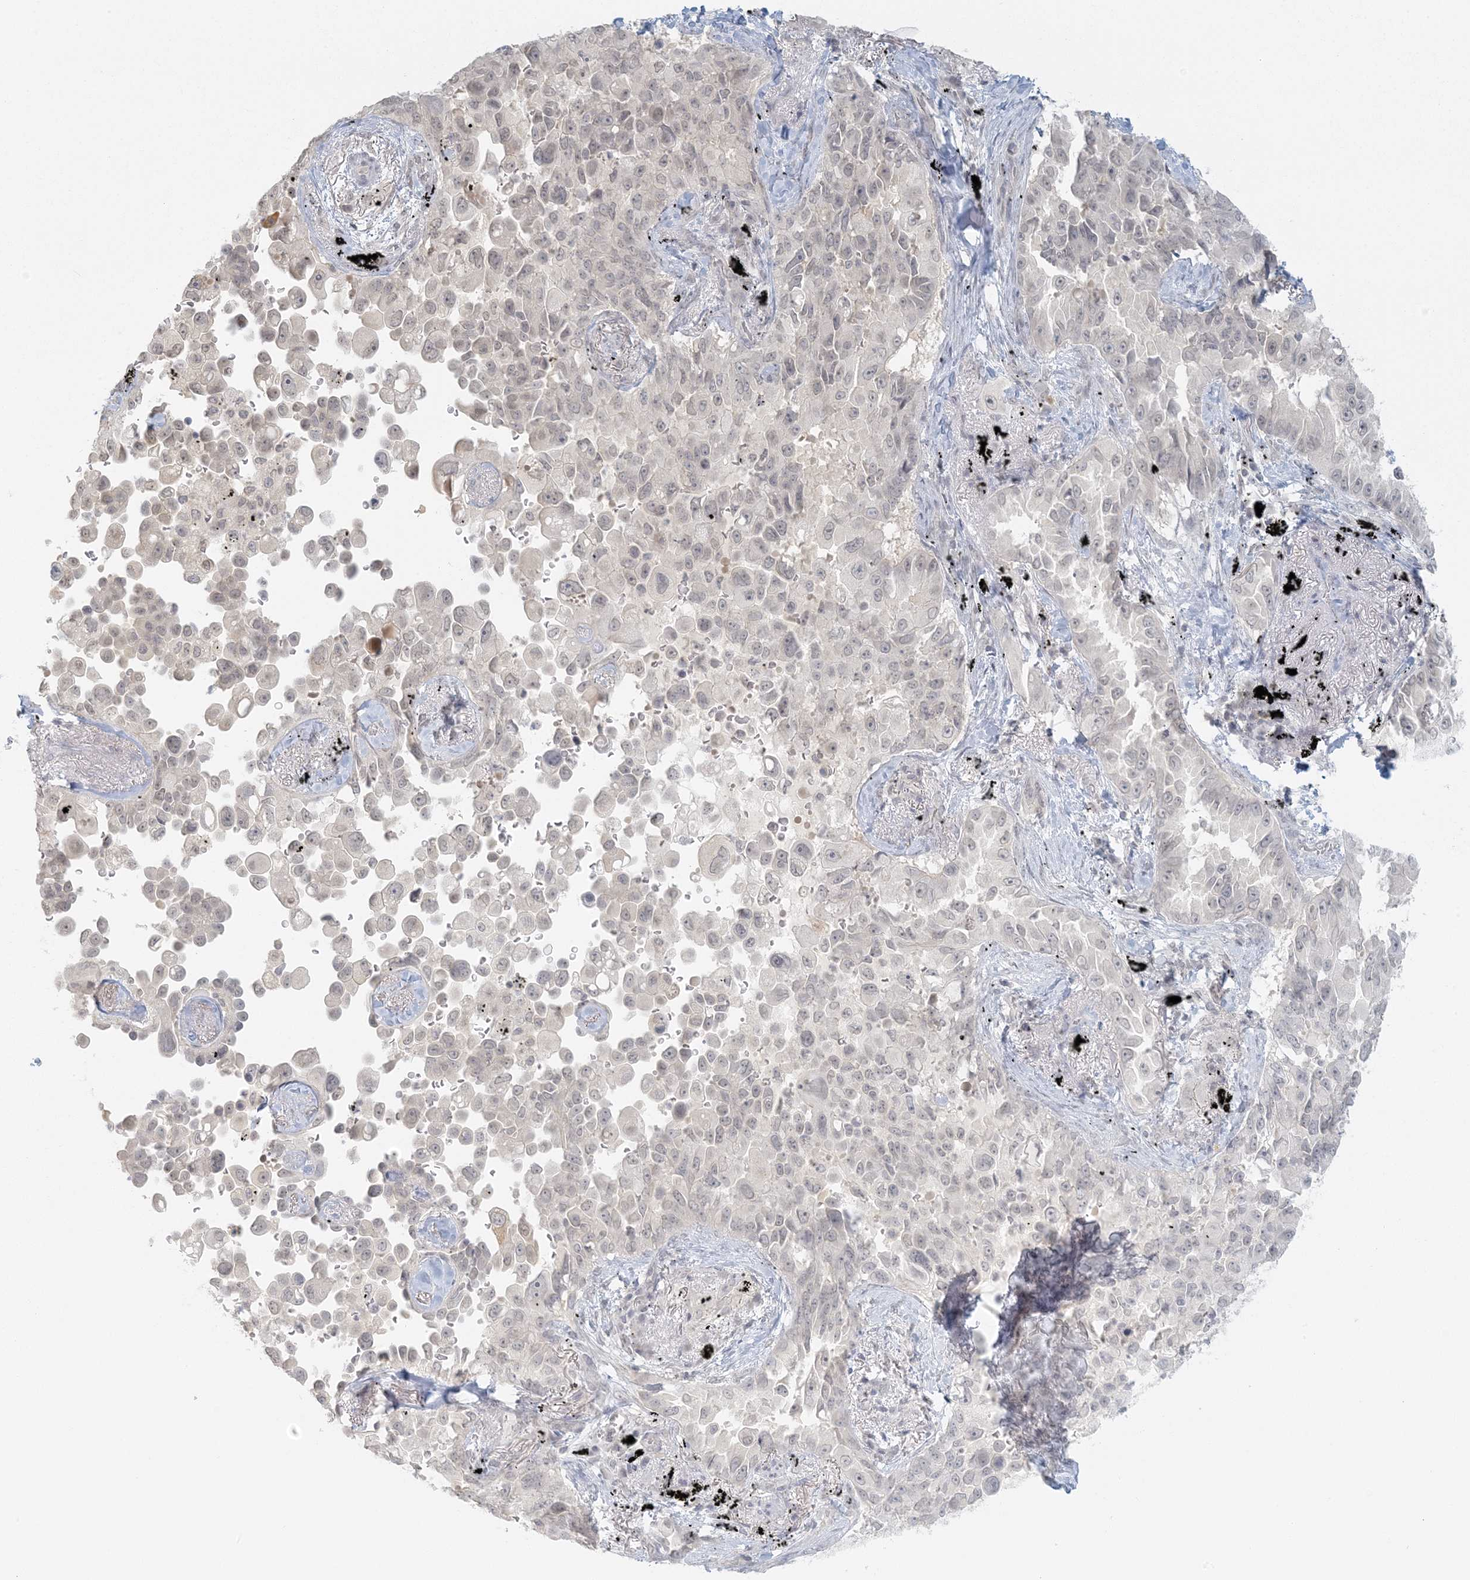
{"staining": {"intensity": "negative", "quantity": "none", "location": "none"}, "tissue": "lung cancer", "cell_type": "Tumor cells", "image_type": "cancer", "snomed": [{"axis": "morphology", "description": "Adenocarcinoma, NOS"}, {"axis": "topography", "description": "Lung"}], "caption": "High magnification brightfield microscopy of adenocarcinoma (lung) stained with DAB (3,3'-diaminobenzidine) (brown) and counterstained with hematoxylin (blue): tumor cells show no significant positivity.", "gene": "LIPT1", "patient": {"sex": "female", "age": 67}}